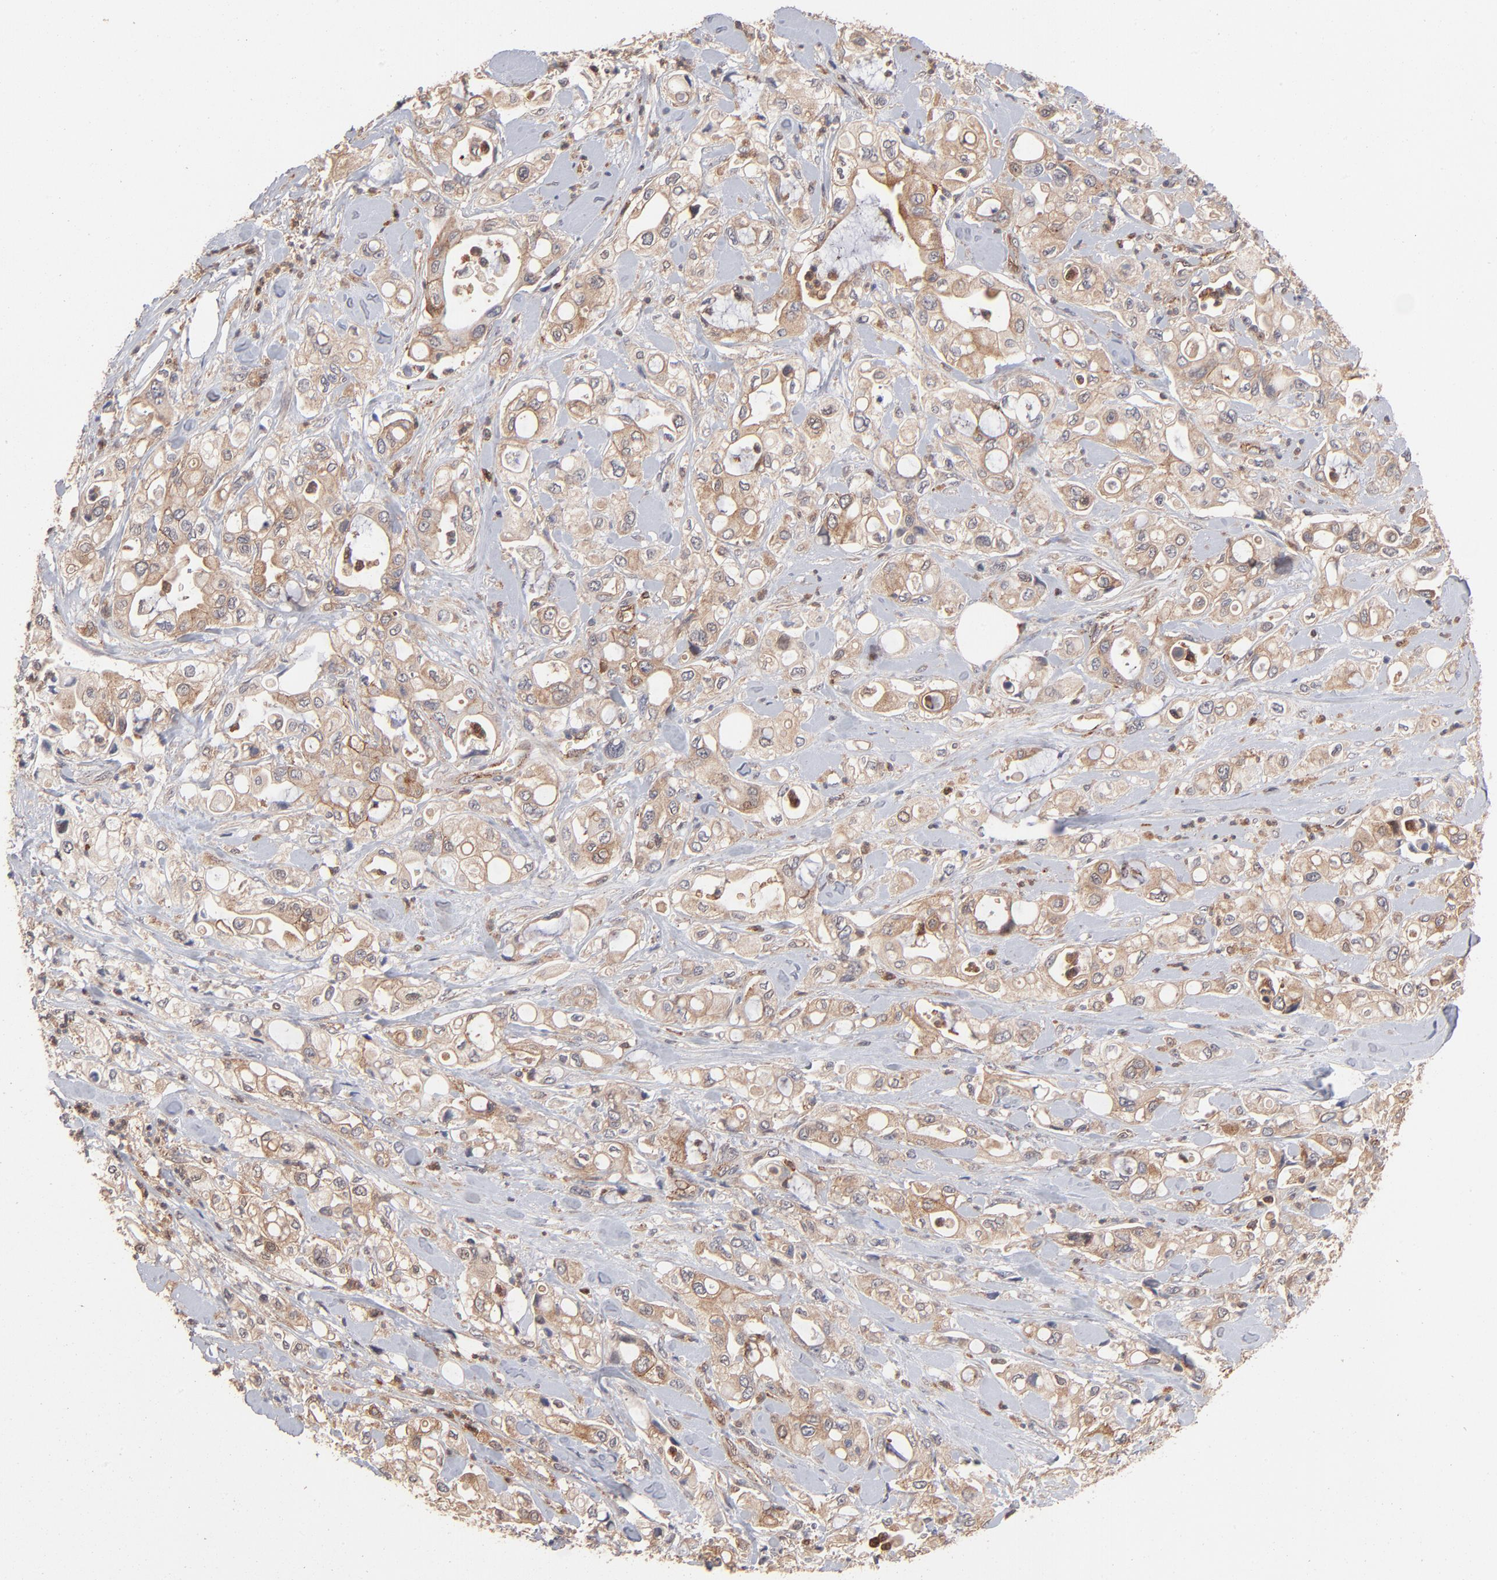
{"staining": {"intensity": "moderate", "quantity": ">75%", "location": "cytoplasmic/membranous"}, "tissue": "pancreatic cancer", "cell_type": "Tumor cells", "image_type": "cancer", "snomed": [{"axis": "morphology", "description": "Adenocarcinoma, NOS"}, {"axis": "topography", "description": "Pancreas"}], "caption": "This is a histology image of immunohistochemistry (IHC) staining of pancreatic adenocarcinoma, which shows moderate staining in the cytoplasmic/membranous of tumor cells.", "gene": "IVNS1ABP", "patient": {"sex": "male", "age": 70}}